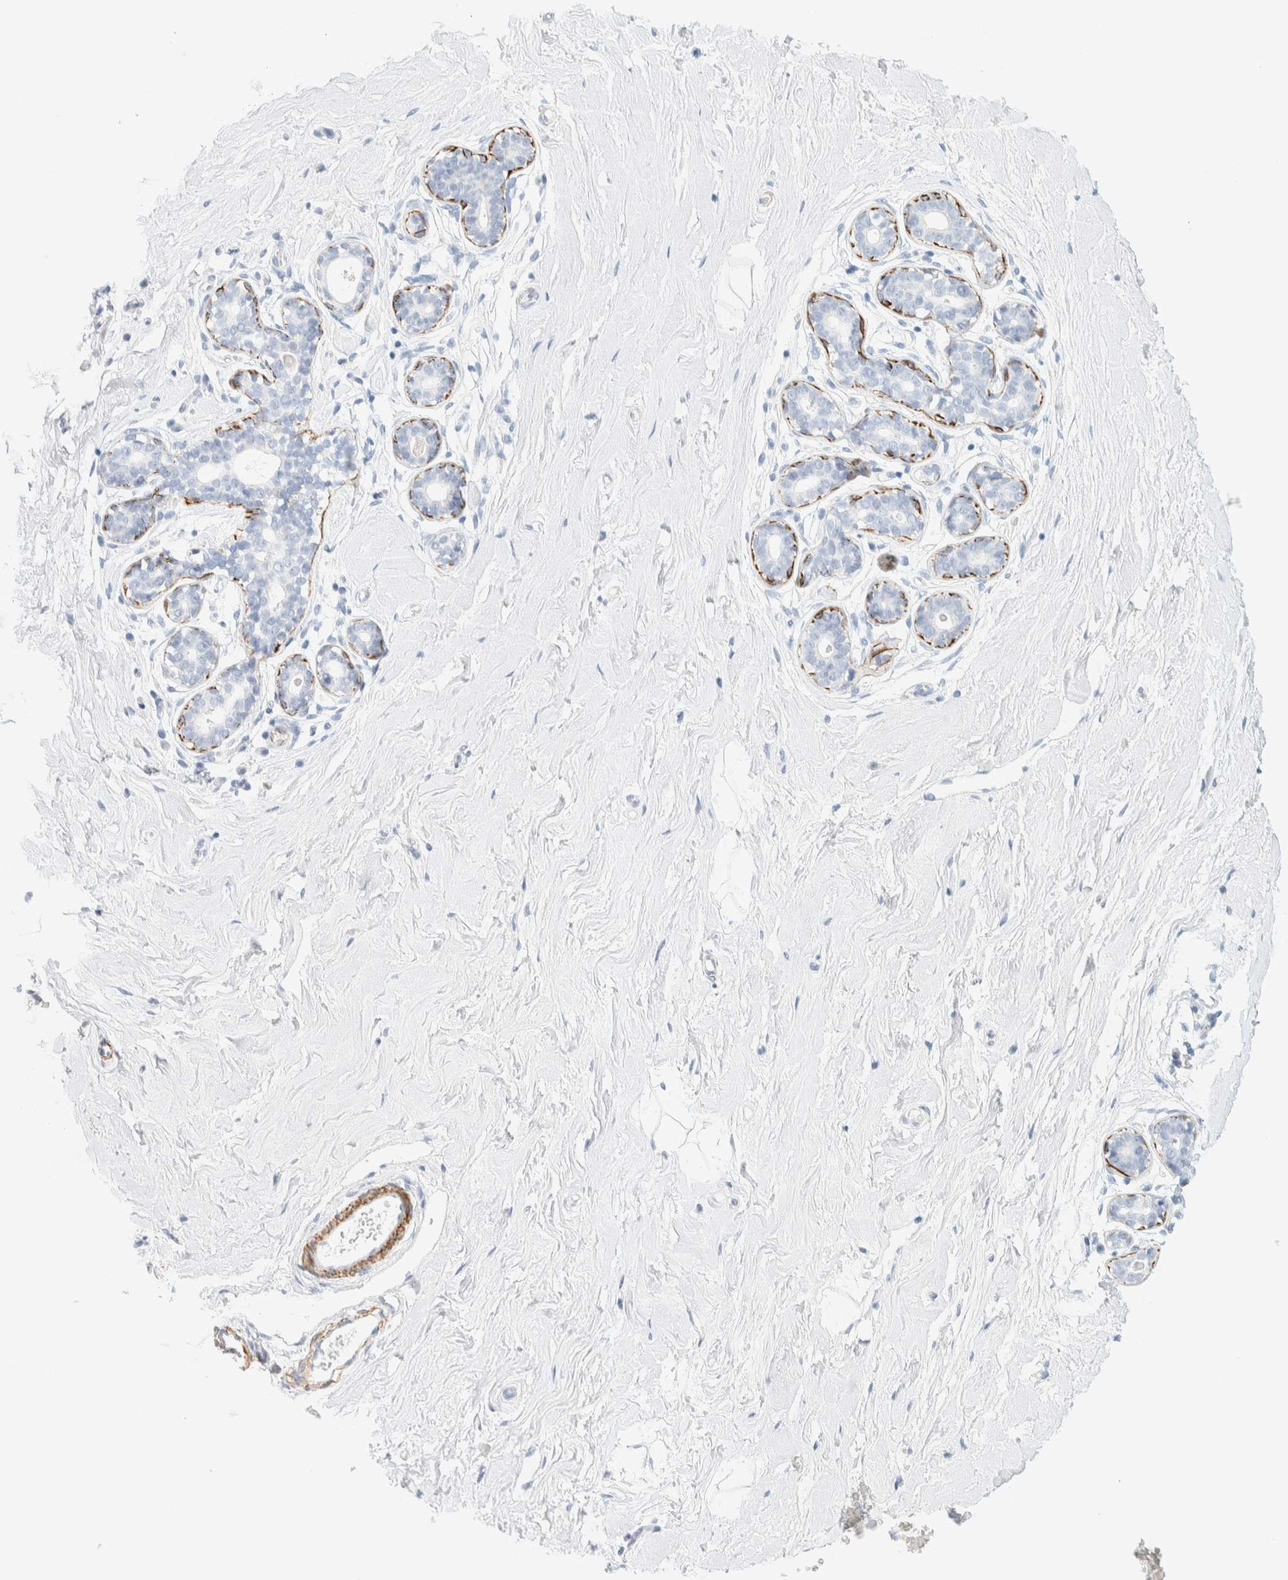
{"staining": {"intensity": "negative", "quantity": "none", "location": "none"}, "tissue": "breast", "cell_type": "Adipocytes", "image_type": "normal", "snomed": [{"axis": "morphology", "description": "Normal tissue, NOS"}, {"axis": "topography", "description": "Breast"}], "caption": "Adipocytes show no significant protein staining in unremarkable breast. (DAB (3,3'-diaminobenzidine) immunohistochemistry (IHC) visualized using brightfield microscopy, high magnification).", "gene": "AFMID", "patient": {"sex": "female", "age": 23}}